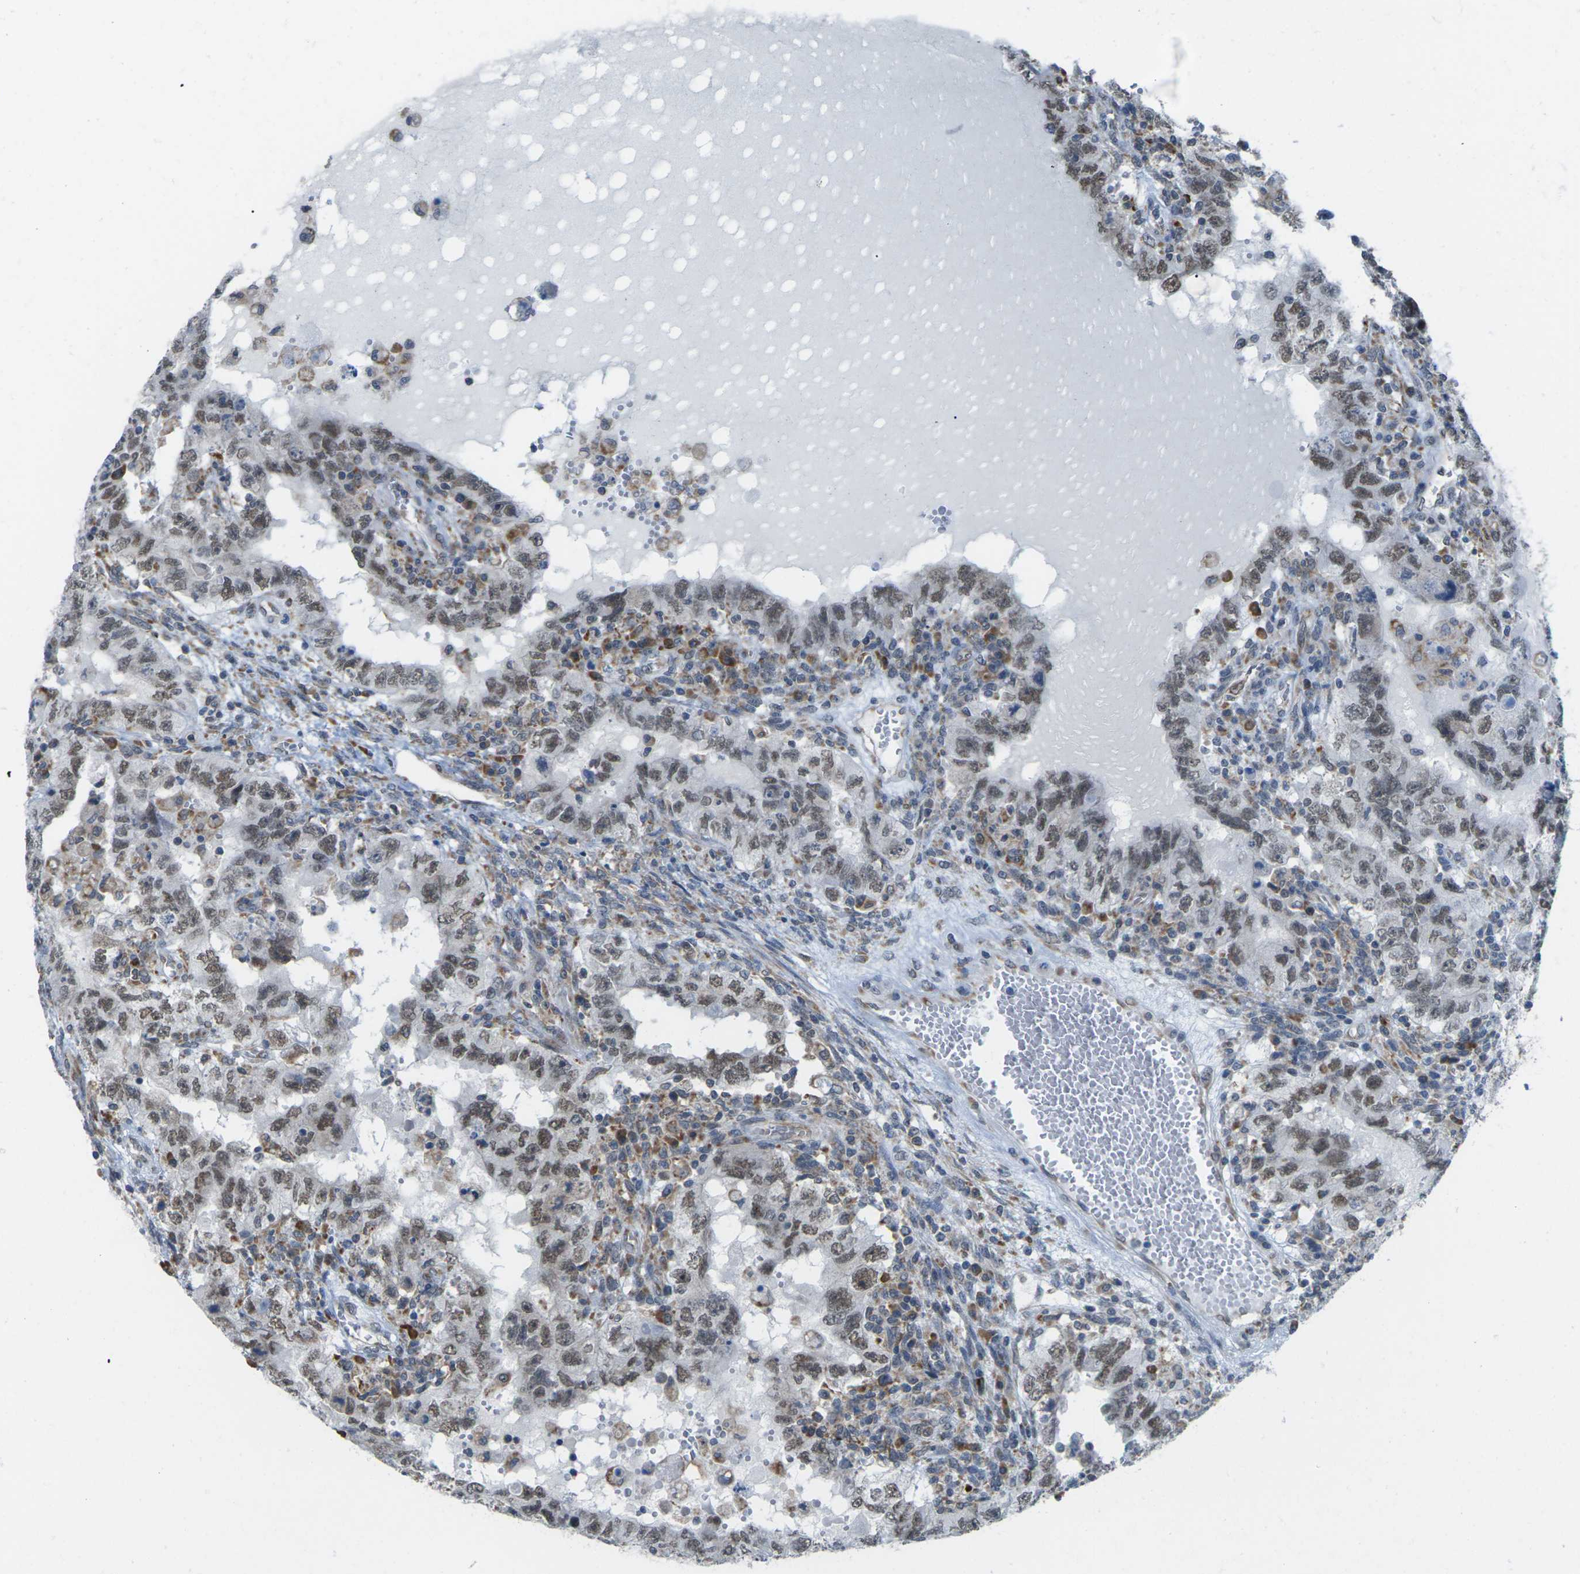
{"staining": {"intensity": "moderate", "quantity": ">75%", "location": "nuclear"}, "tissue": "testis cancer", "cell_type": "Tumor cells", "image_type": "cancer", "snomed": [{"axis": "morphology", "description": "Carcinoma, Embryonal, NOS"}, {"axis": "topography", "description": "Testis"}], "caption": "Immunohistochemical staining of embryonal carcinoma (testis) reveals medium levels of moderate nuclear protein expression in about >75% of tumor cells.", "gene": "PDZK1IP1", "patient": {"sex": "male", "age": 26}}